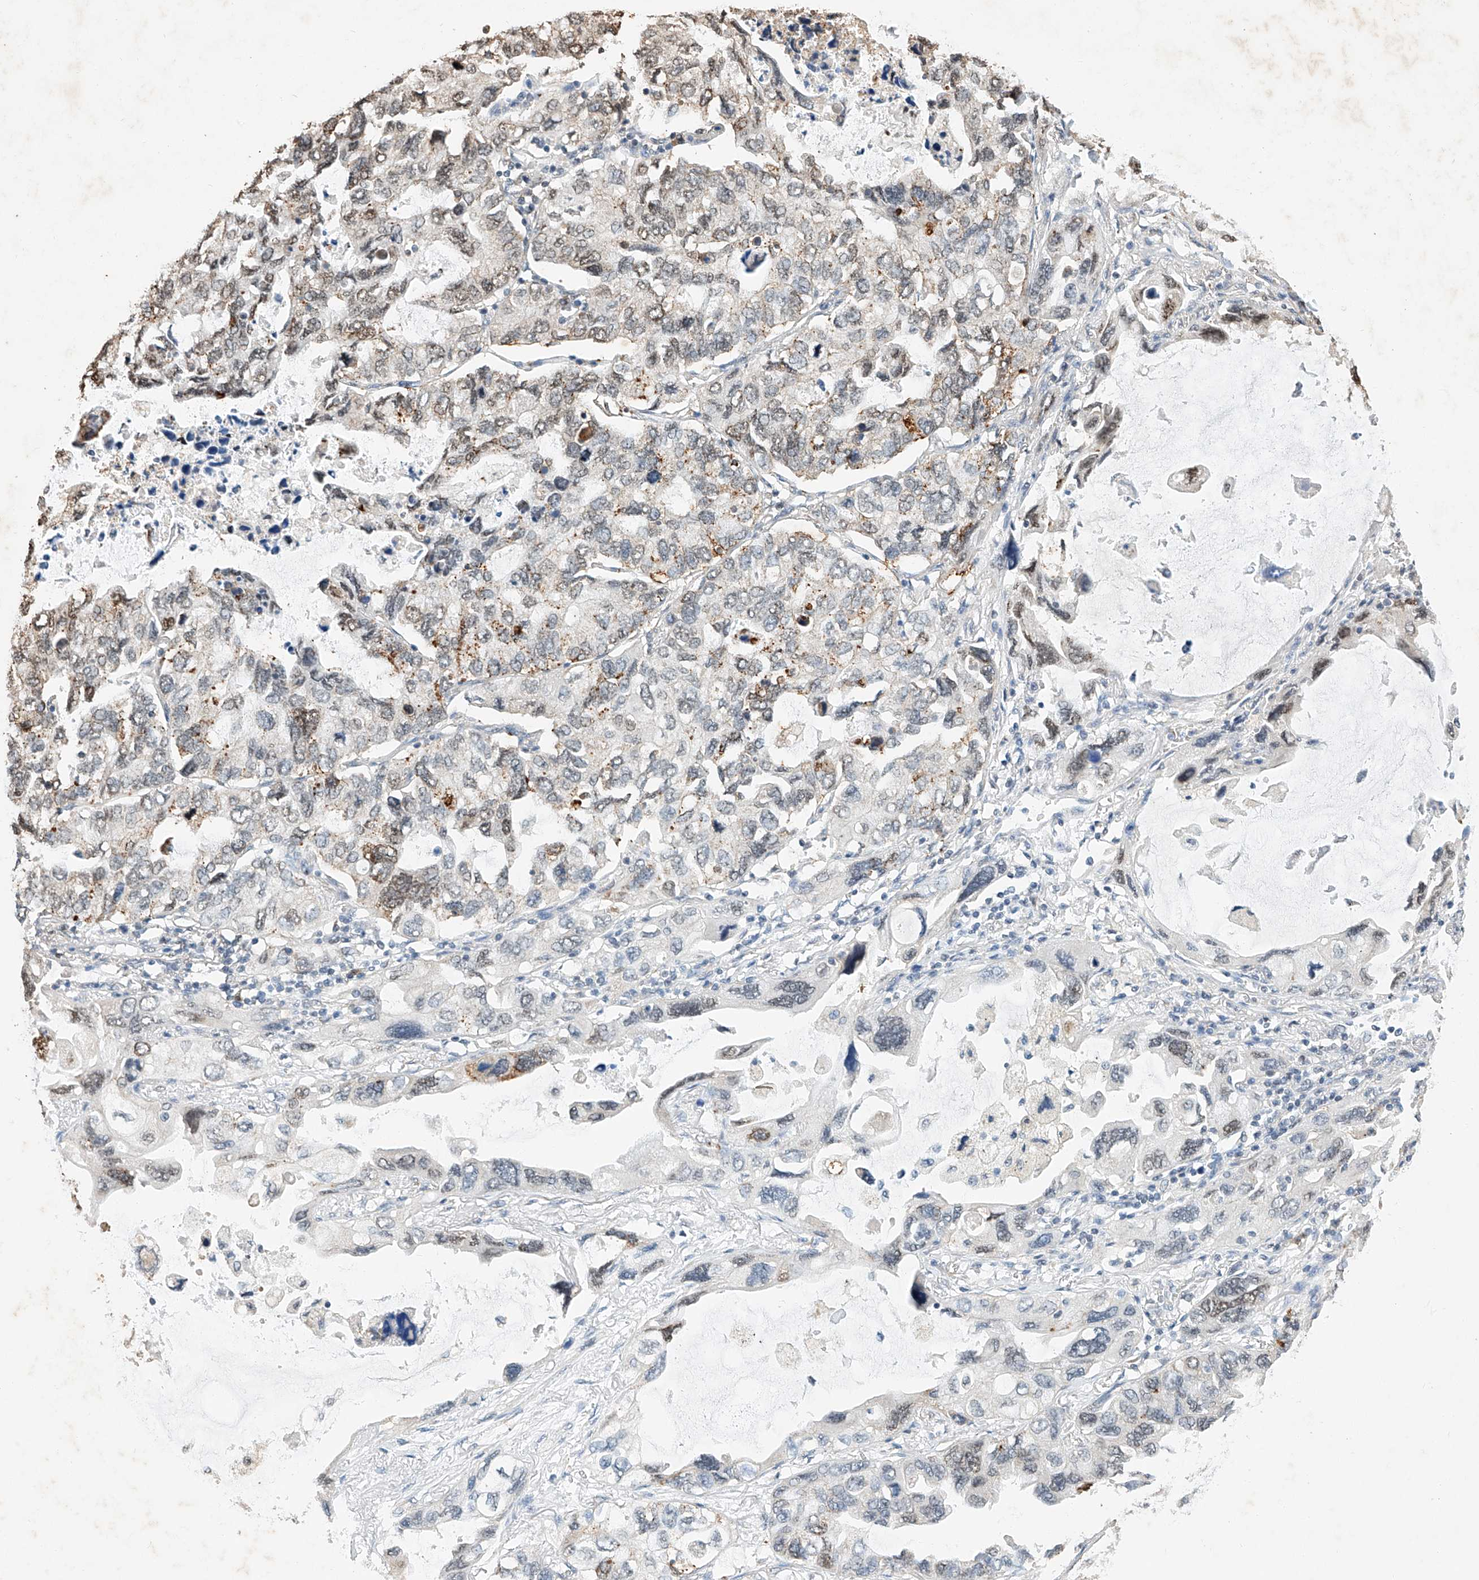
{"staining": {"intensity": "moderate", "quantity": "<25%", "location": "nuclear"}, "tissue": "lung cancer", "cell_type": "Tumor cells", "image_type": "cancer", "snomed": [{"axis": "morphology", "description": "Squamous cell carcinoma, NOS"}, {"axis": "topography", "description": "Lung"}], "caption": "Human squamous cell carcinoma (lung) stained with a brown dye reveals moderate nuclear positive positivity in about <25% of tumor cells.", "gene": "CTDP1", "patient": {"sex": "female", "age": 73}}